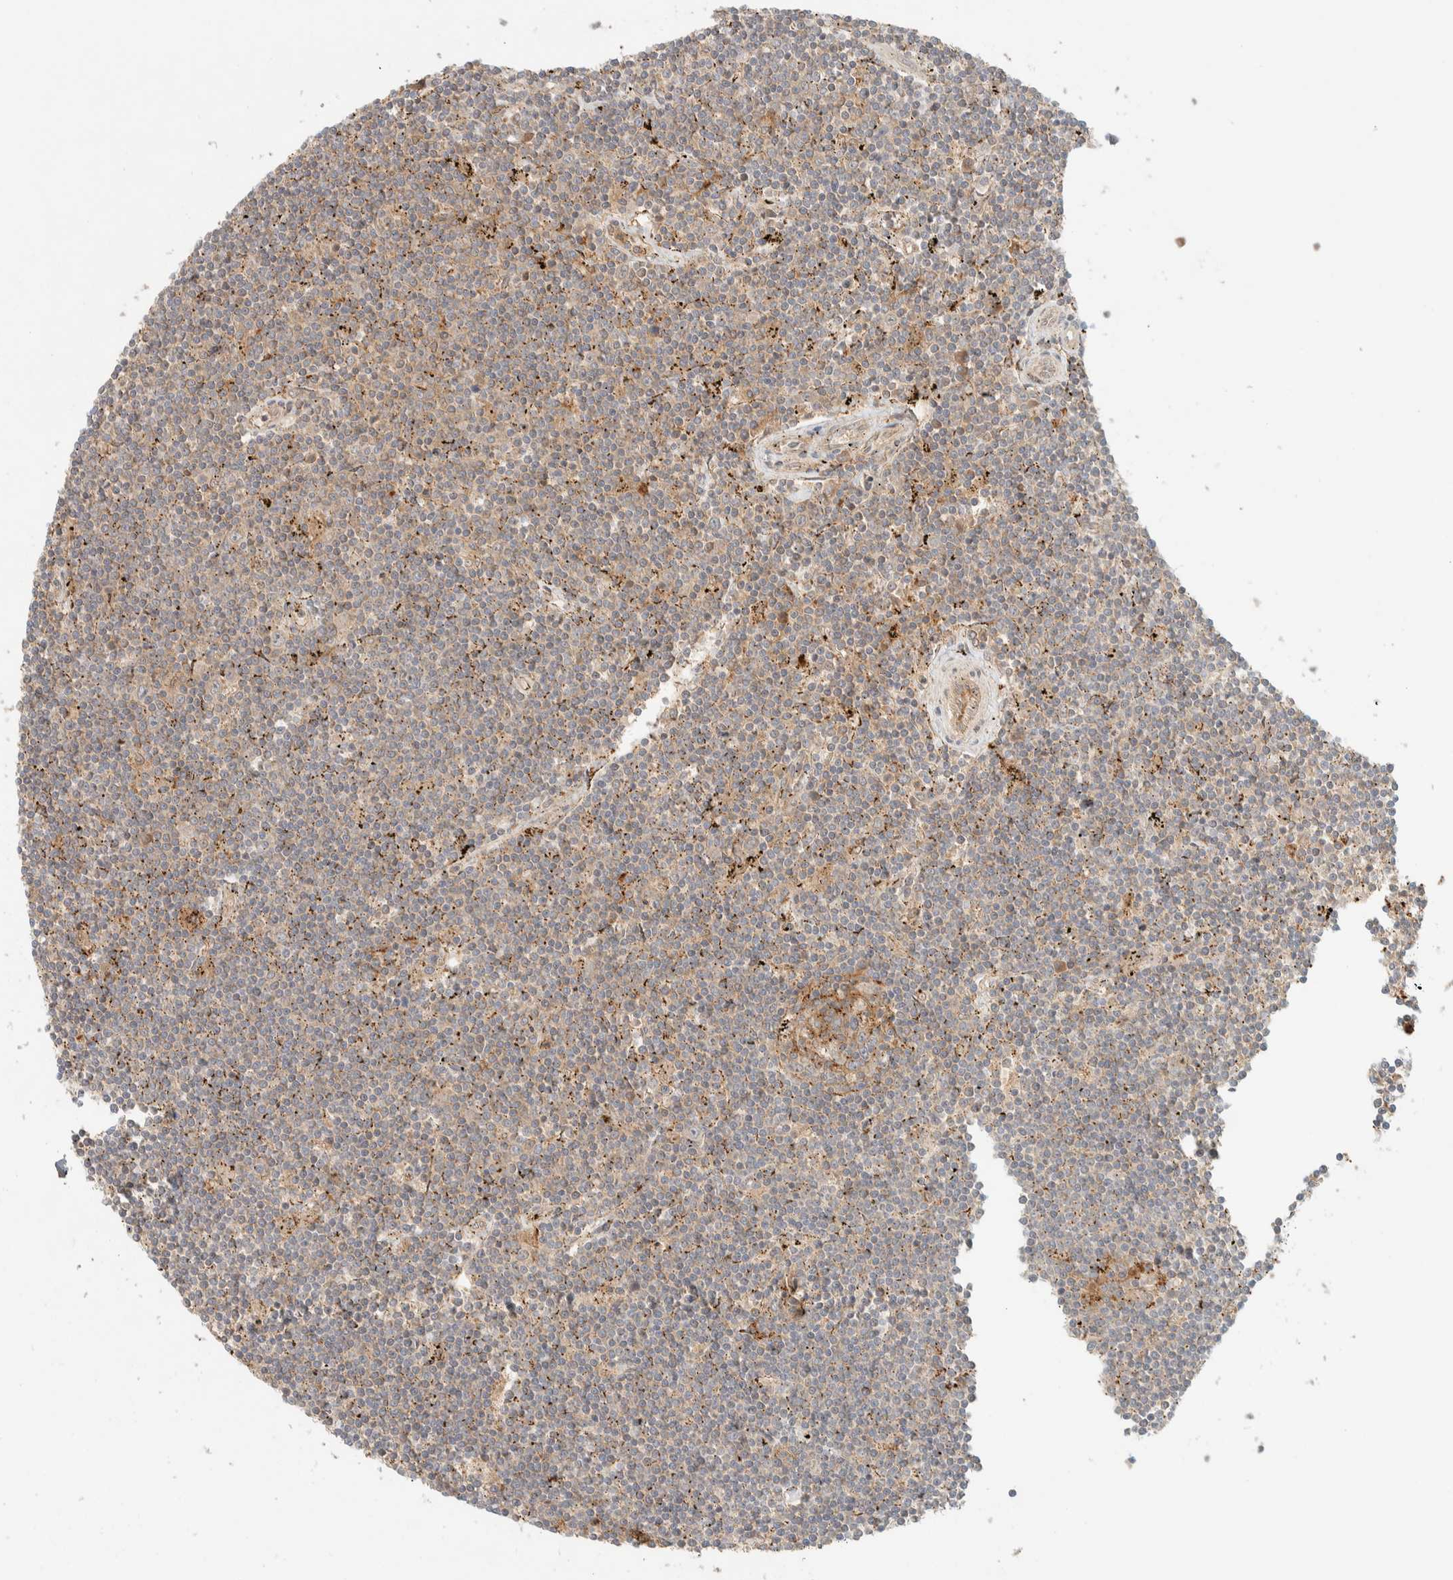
{"staining": {"intensity": "weak", "quantity": "<25%", "location": "cytoplasmic/membranous"}, "tissue": "lymphoma", "cell_type": "Tumor cells", "image_type": "cancer", "snomed": [{"axis": "morphology", "description": "Malignant lymphoma, non-Hodgkin's type, Low grade"}, {"axis": "topography", "description": "Spleen"}], "caption": "Immunohistochemistry micrograph of neoplastic tissue: malignant lymphoma, non-Hodgkin's type (low-grade) stained with DAB displays no significant protein staining in tumor cells.", "gene": "FAM167A", "patient": {"sex": "male", "age": 76}}